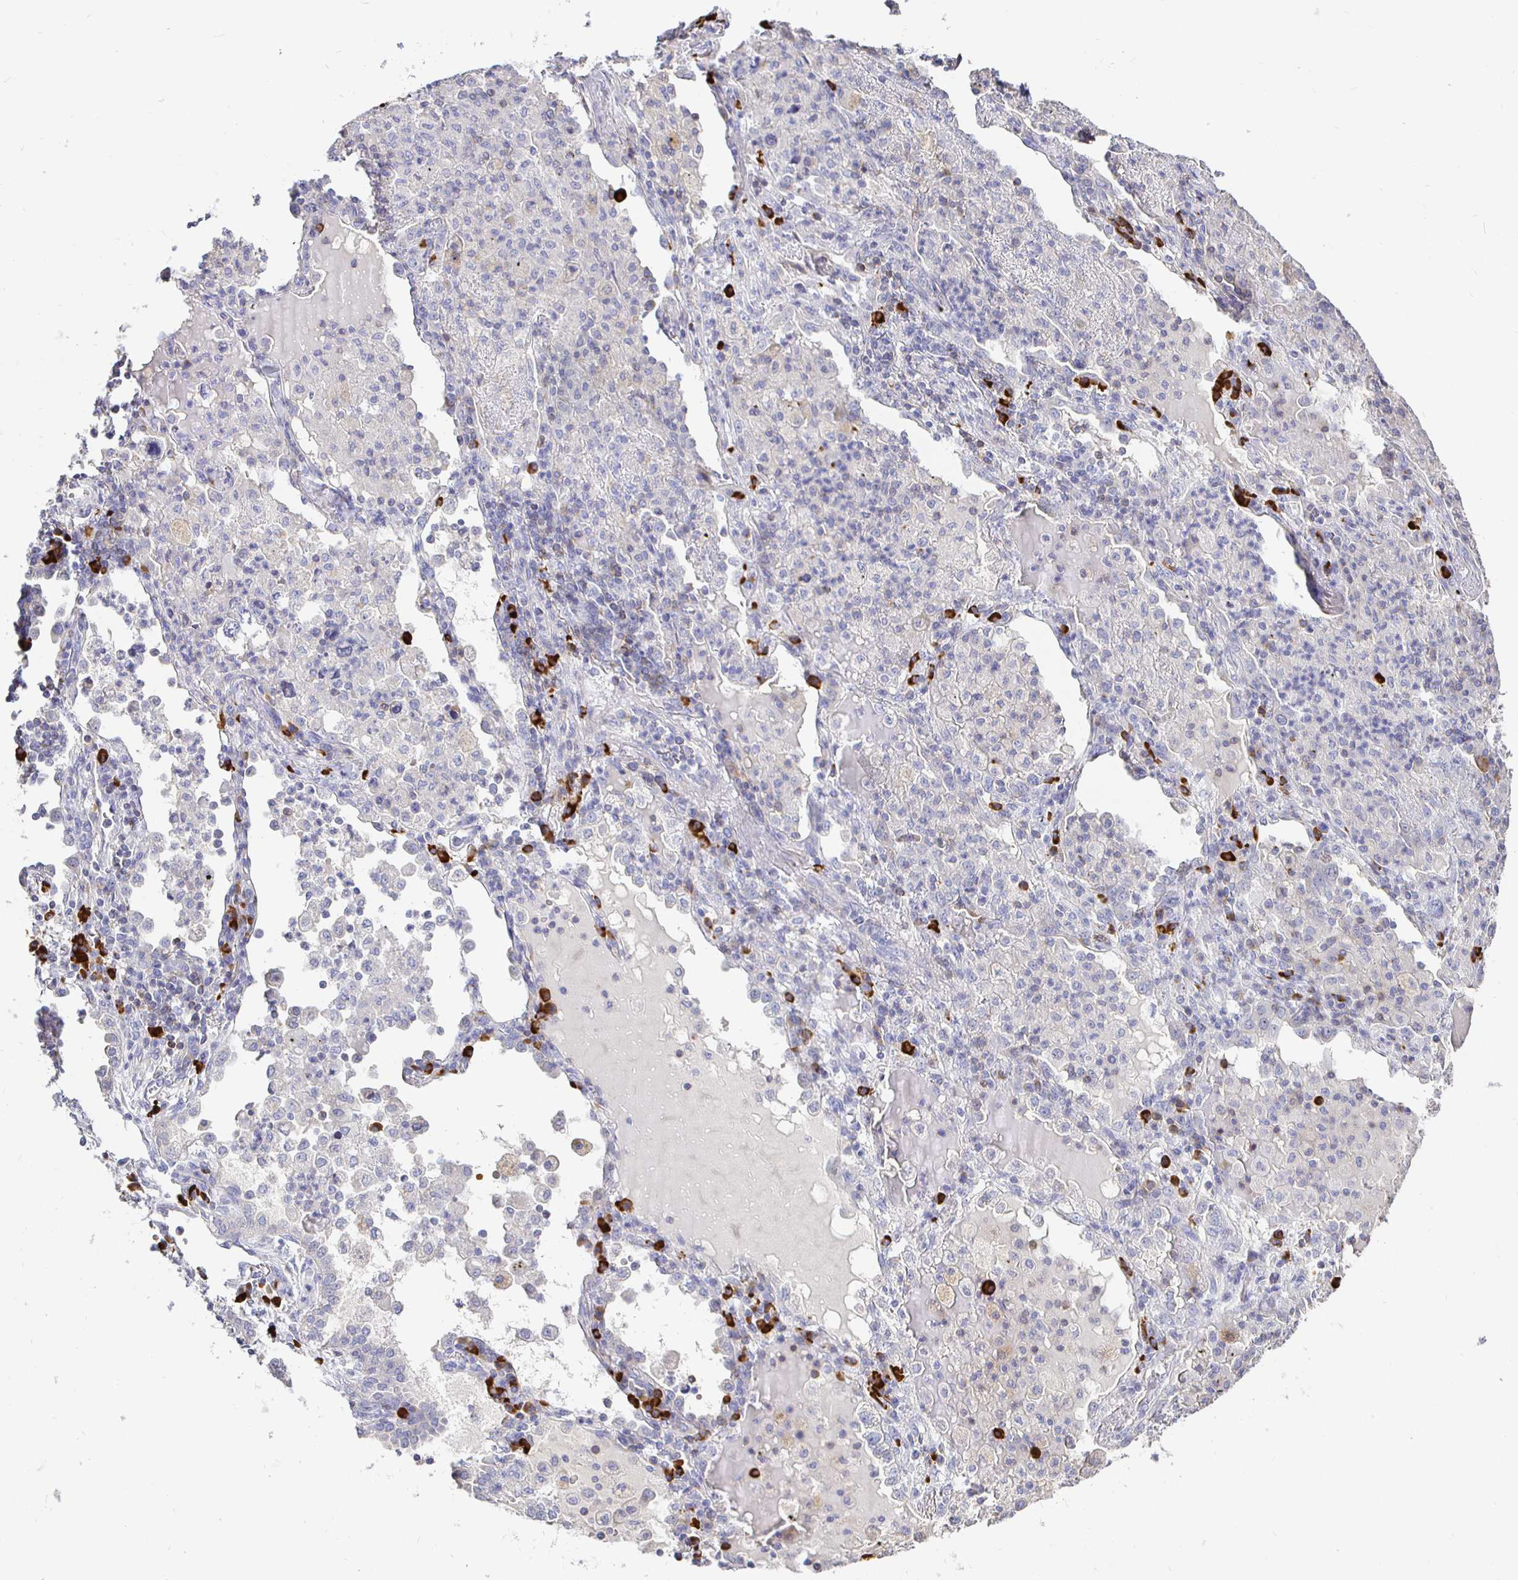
{"staining": {"intensity": "negative", "quantity": "none", "location": "none"}, "tissue": "lung cancer", "cell_type": "Tumor cells", "image_type": "cancer", "snomed": [{"axis": "morphology", "description": "Adenocarcinoma, NOS"}, {"axis": "topography", "description": "Lung"}], "caption": "Immunohistochemical staining of human lung adenocarcinoma reveals no significant expression in tumor cells. Brightfield microscopy of IHC stained with DAB (brown) and hematoxylin (blue), captured at high magnification.", "gene": "CXCR3", "patient": {"sex": "female", "age": 57}}